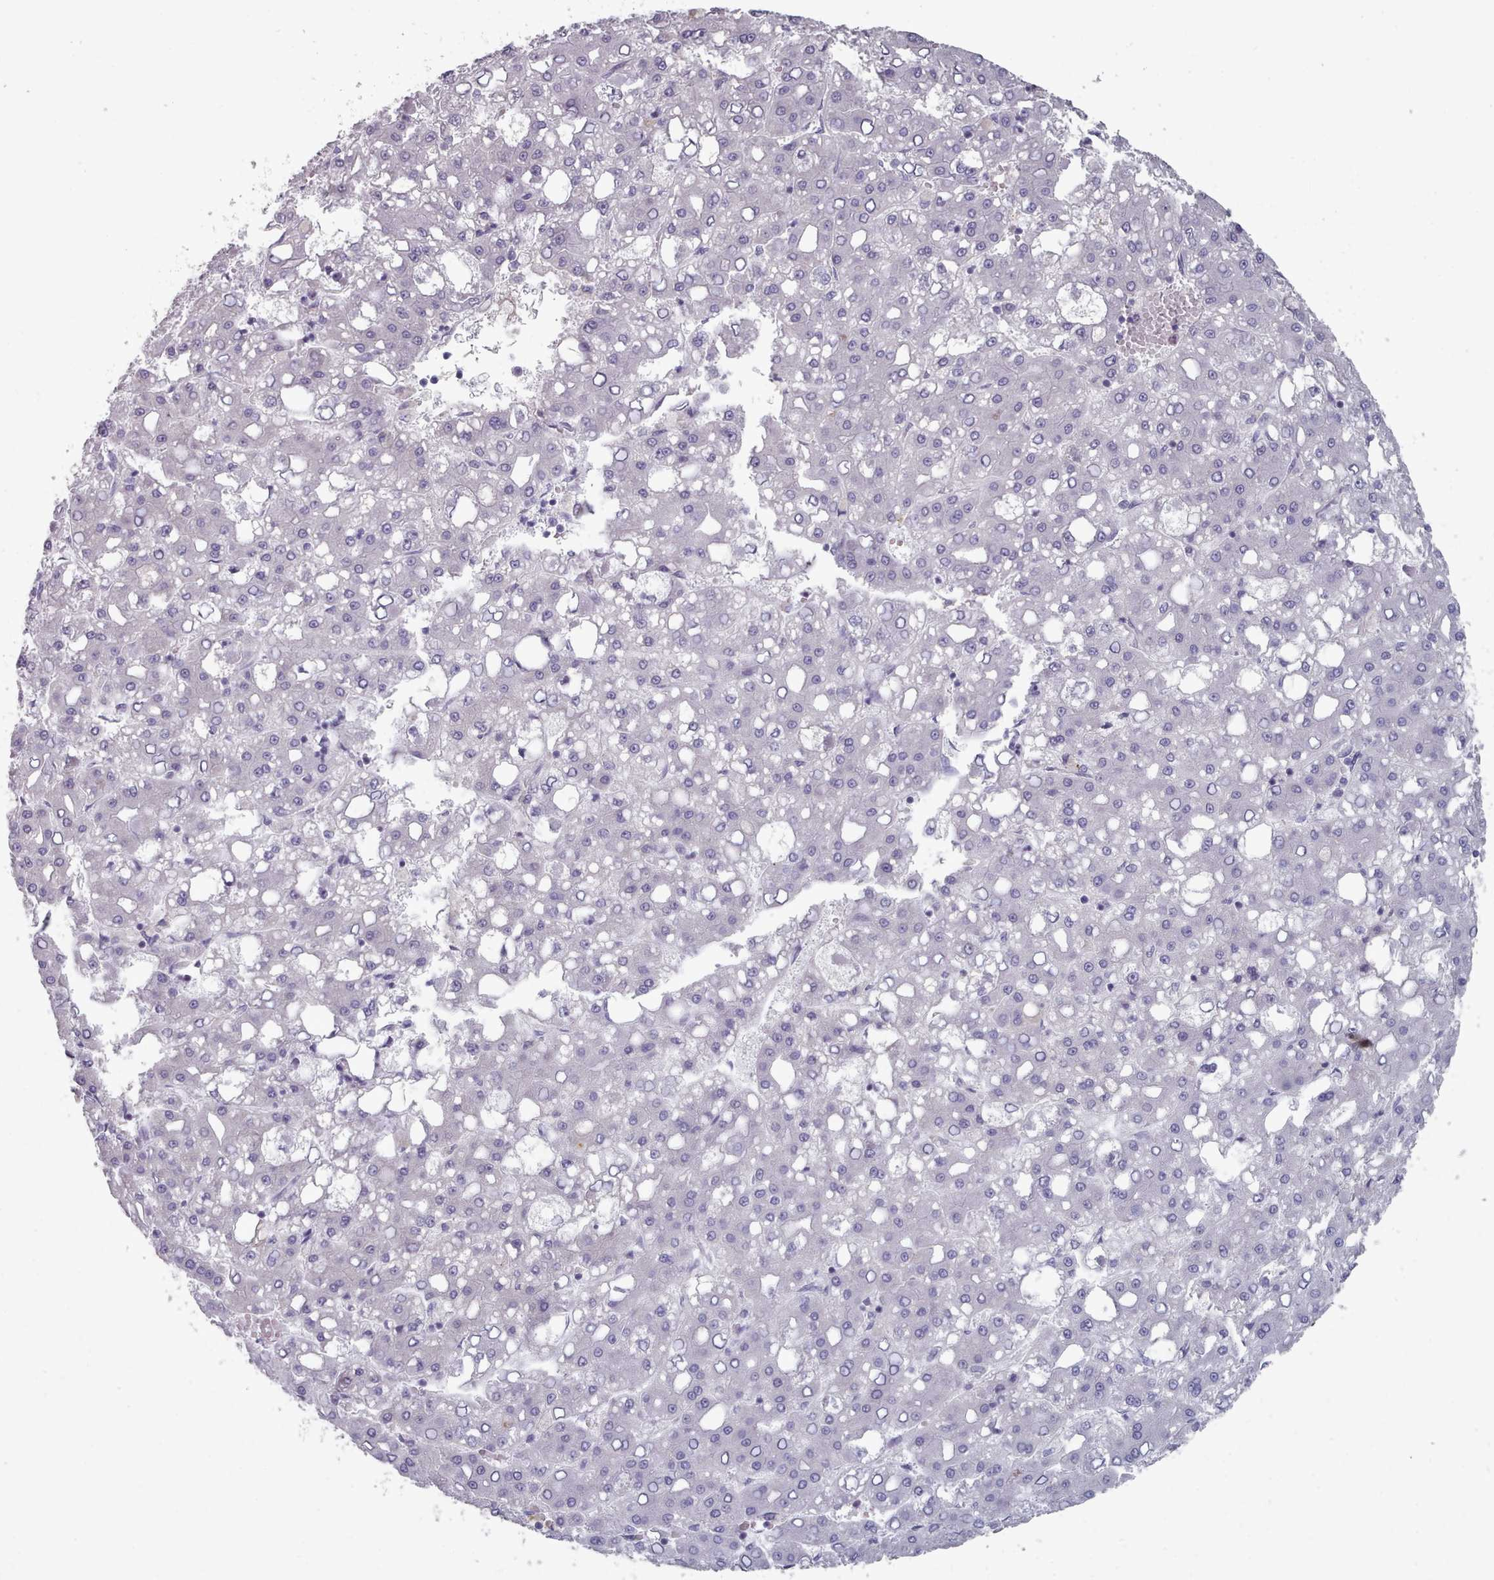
{"staining": {"intensity": "negative", "quantity": "none", "location": "none"}, "tissue": "liver cancer", "cell_type": "Tumor cells", "image_type": "cancer", "snomed": [{"axis": "morphology", "description": "Carcinoma, Hepatocellular, NOS"}, {"axis": "topography", "description": "Liver"}], "caption": "Immunohistochemistry micrograph of neoplastic tissue: human hepatocellular carcinoma (liver) stained with DAB (3,3'-diaminobenzidine) exhibits no significant protein staining in tumor cells.", "gene": "TRARG1", "patient": {"sex": "male", "age": 65}}